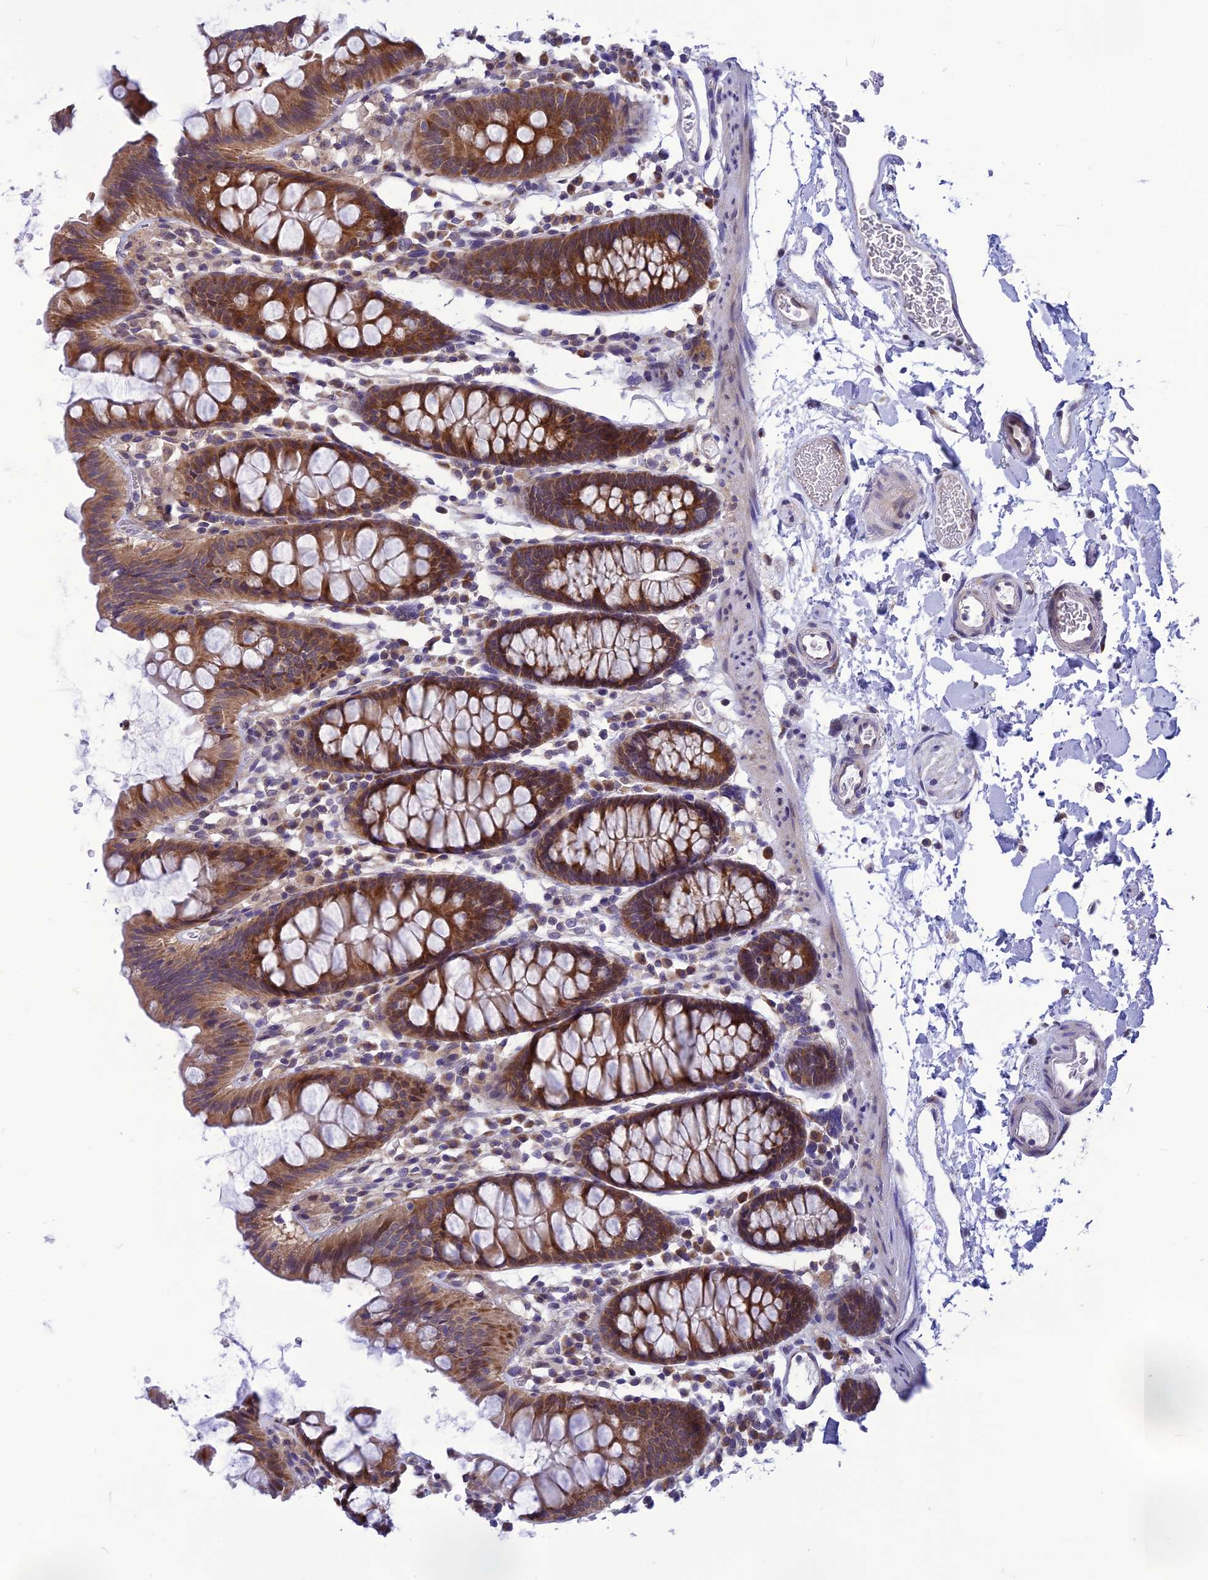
{"staining": {"intensity": "weak", "quantity": ">75%", "location": "cytoplasmic/membranous"}, "tissue": "colon", "cell_type": "Endothelial cells", "image_type": "normal", "snomed": [{"axis": "morphology", "description": "Normal tissue, NOS"}, {"axis": "topography", "description": "Colon"}], "caption": "DAB (3,3'-diaminobenzidine) immunohistochemical staining of unremarkable human colon displays weak cytoplasmic/membranous protein staining in about >75% of endothelial cells. (brown staining indicates protein expression, while blue staining denotes nuclei).", "gene": "PSMF1", "patient": {"sex": "male", "age": 75}}